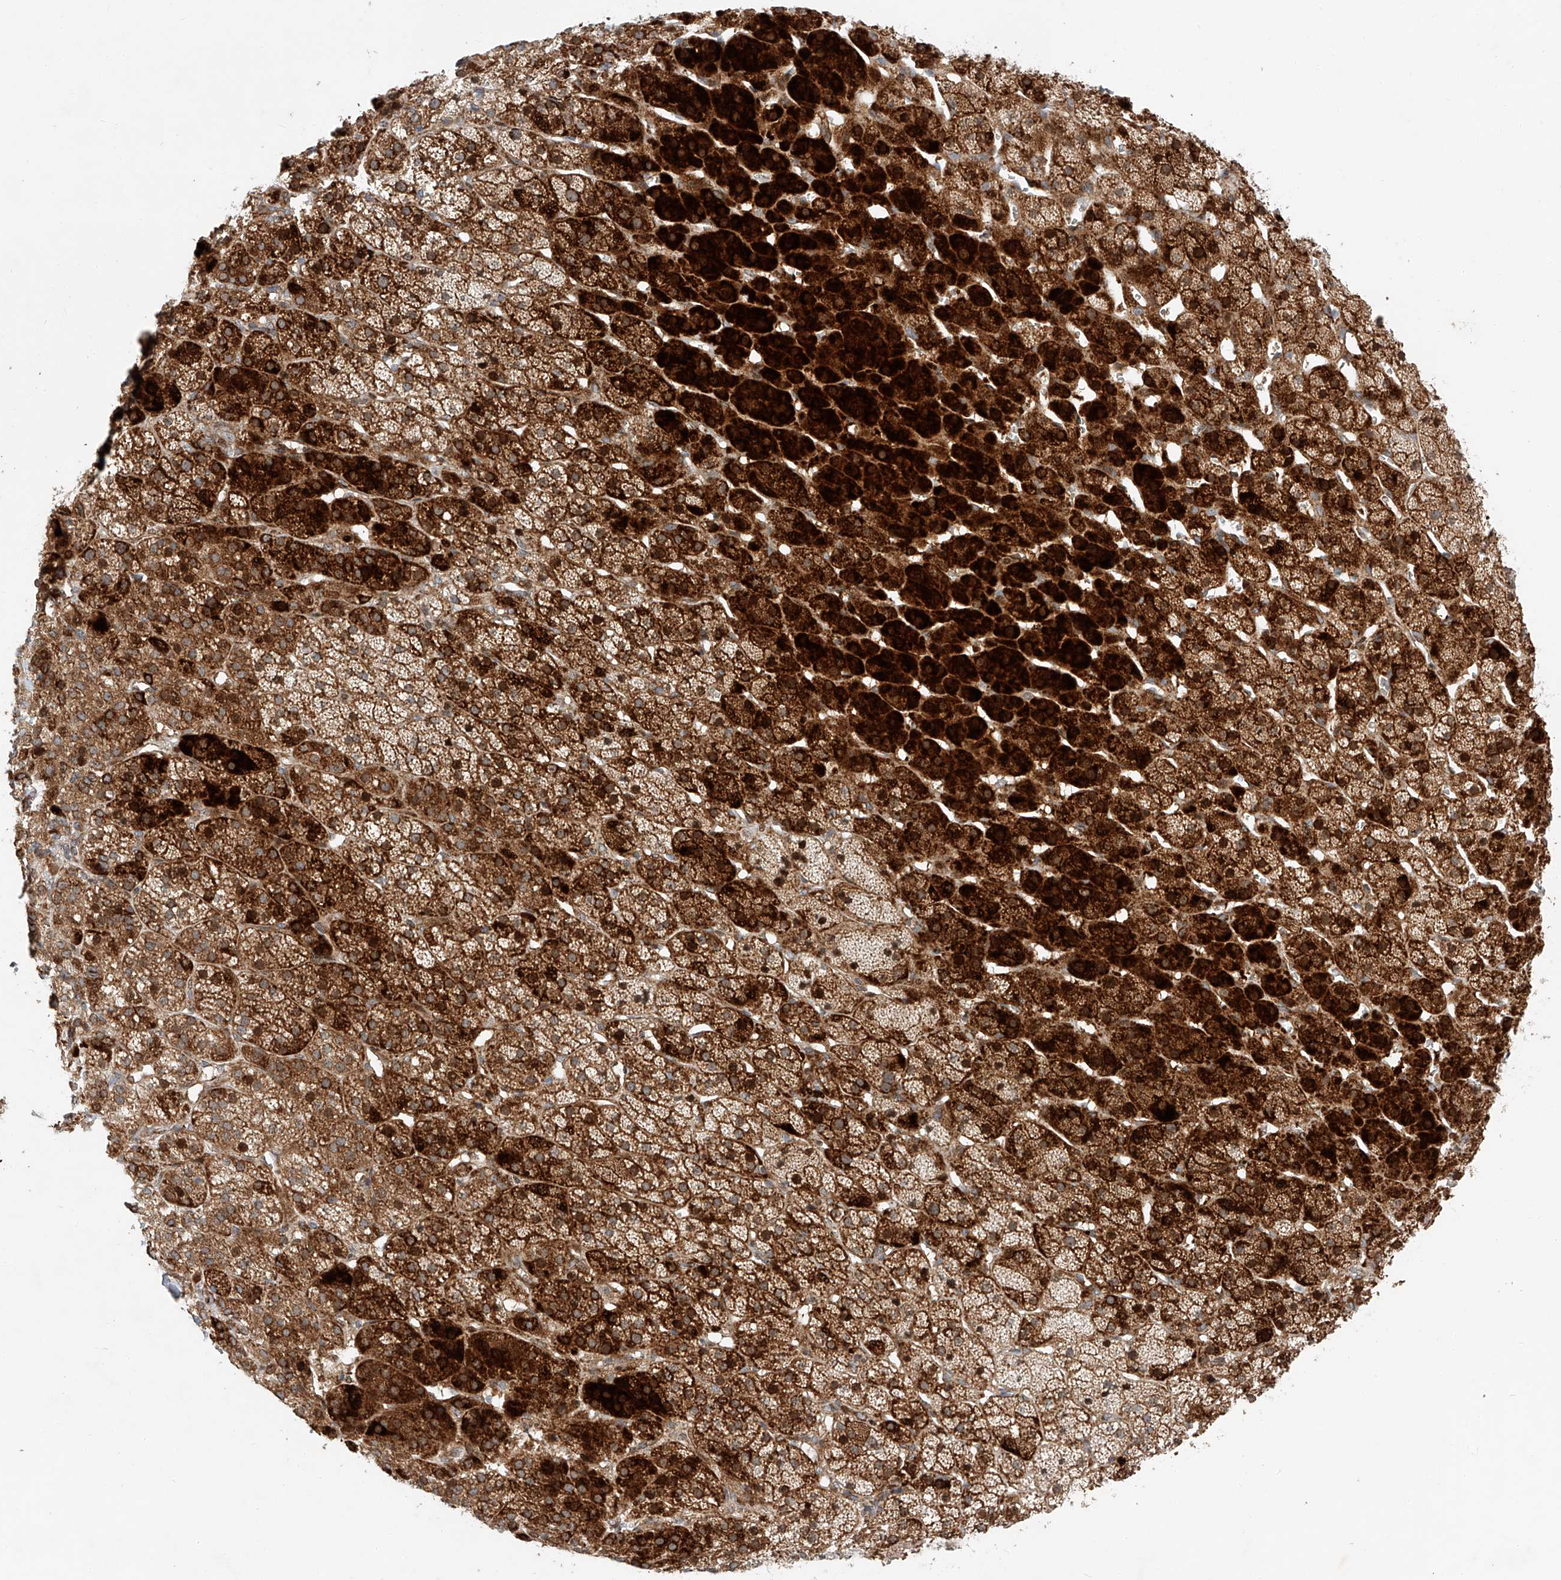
{"staining": {"intensity": "strong", "quantity": ">75%", "location": "cytoplasmic/membranous"}, "tissue": "adrenal gland", "cell_type": "Glandular cells", "image_type": "normal", "snomed": [{"axis": "morphology", "description": "Normal tissue, NOS"}, {"axis": "topography", "description": "Adrenal gland"}], "caption": "Immunohistochemistry of benign adrenal gland shows high levels of strong cytoplasmic/membranous staining in about >75% of glandular cells. The staining was performed using DAB, with brown indicating positive protein expression. Nuclei are stained blue with hematoxylin.", "gene": "USF3", "patient": {"sex": "female", "age": 57}}